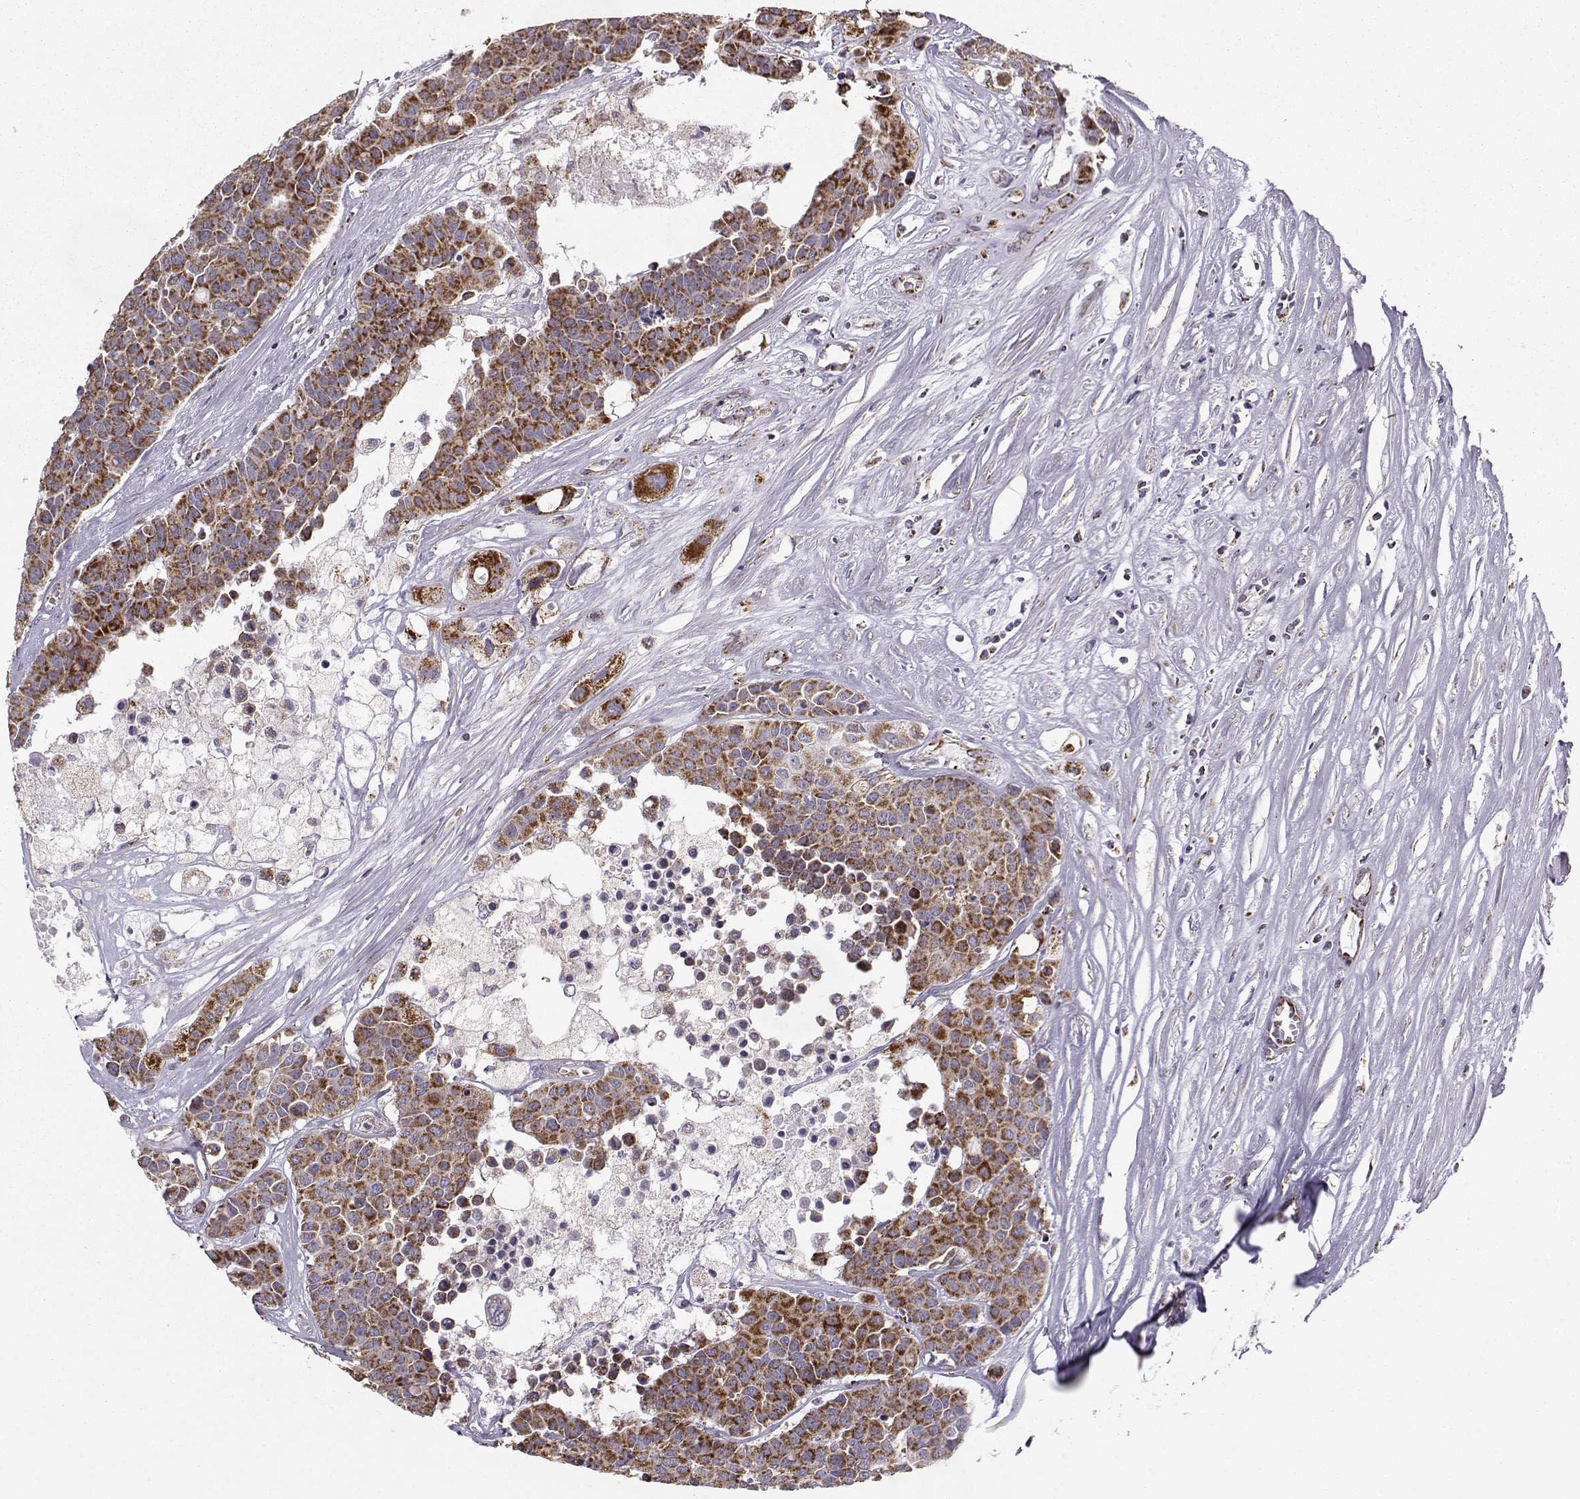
{"staining": {"intensity": "strong", "quantity": ">75%", "location": "cytoplasmic/membranous"}, "tissue": "carcinoid", "cell_type": "Tumor cells", "image_type": "cancer", "snomed": [{"axis": "morphology", "description": "Carcinoid, malignant, NOS"}, {"axis": "topography", "description": "Colon"}], "caption": "Brown immunohistochemical staining in carcinoid reveals strong cytoplasmic/membranous expression in about >75% of tumor cells.", "gene": "NECAB3", "patient": {"sex": "male", "age": 81}}